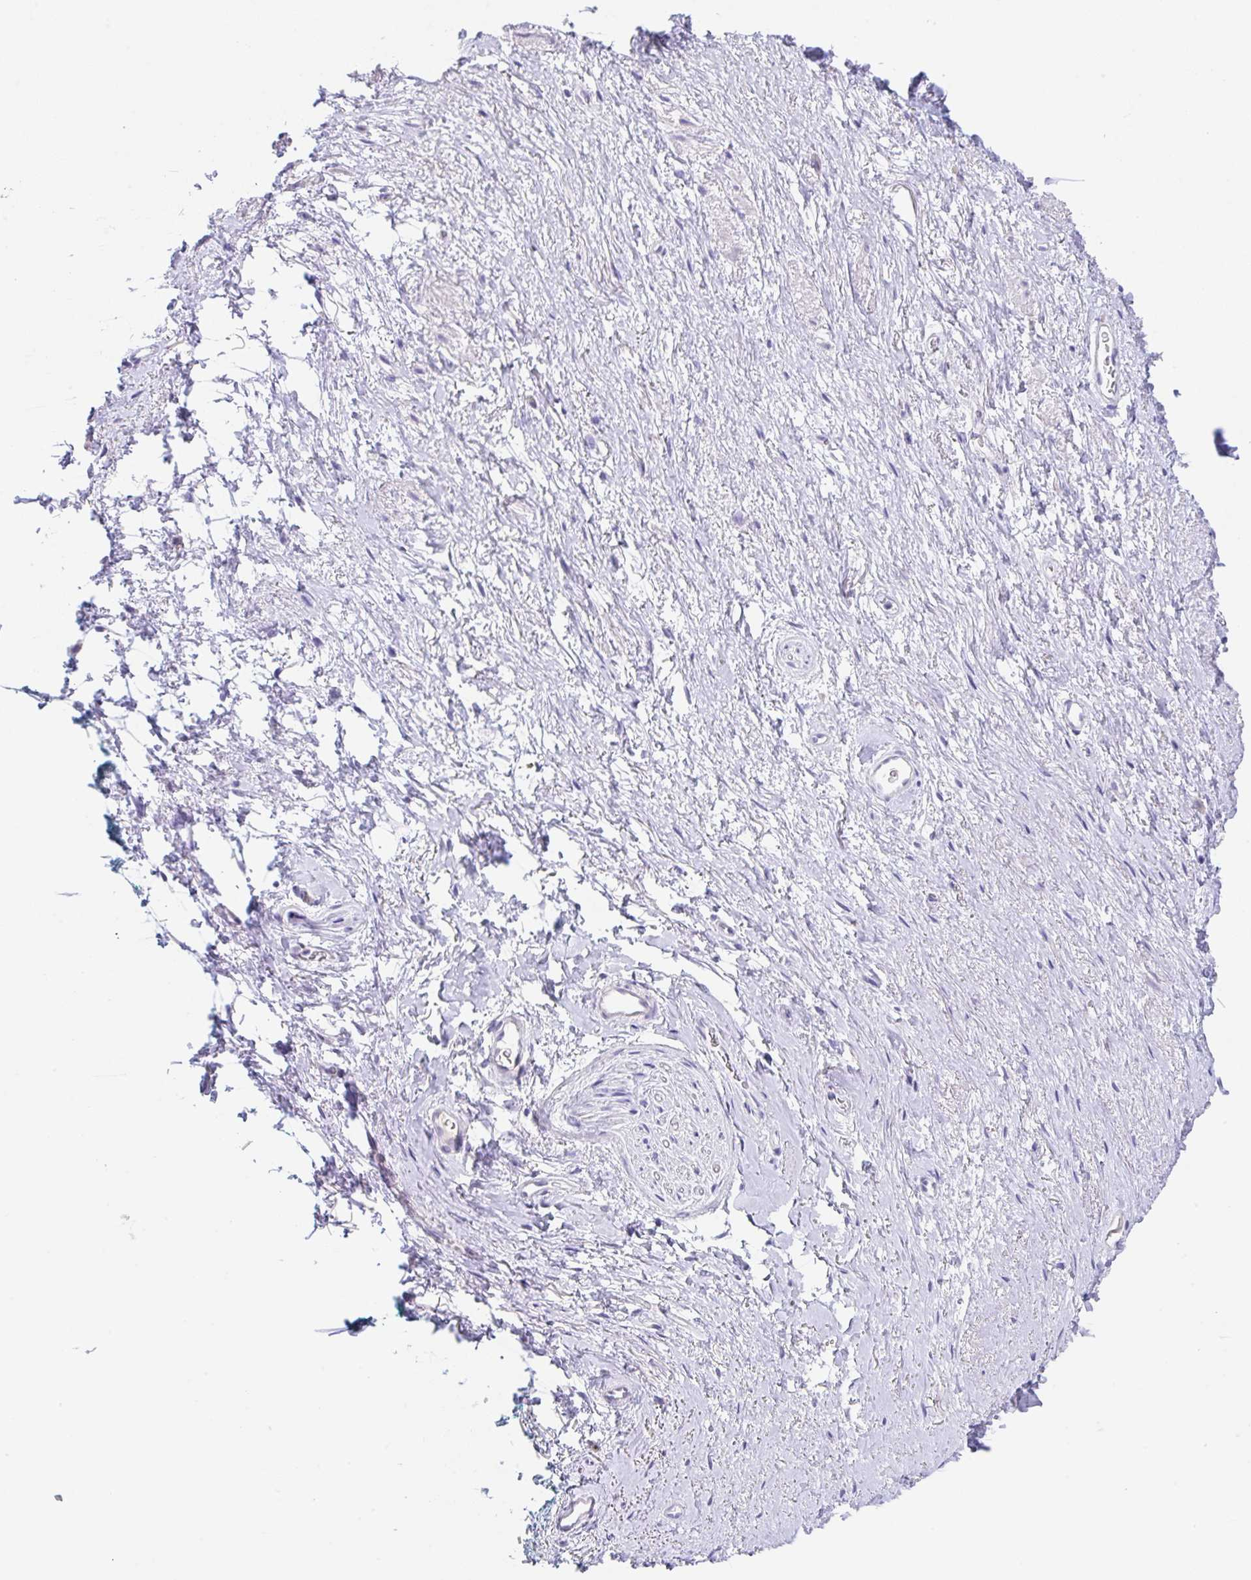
{"staining": {"intensity": "negative", "quantity": "none", "location": "none"}, "tissue": "adipose tissue", "cell_type": "Adipocytes", "image_type": "normal", "snomed": [{"axis": "morphology", "description": "Normal tissue, NOS"}, {"axis": "topography", "description": "Vulva"}, {"axis": "topography", "description": "Peripheral nerve tissue"}], "caption": "The histopathology image reveals no staining of adipocytes in unremarkable adipose tissue. Brightfield microscopy of IHC stained with DAB (brown) and hematoxylin (blue), captured at high magnification.", "gene": "TRAF4", "patient": {"sex": "female", "age": 66}}